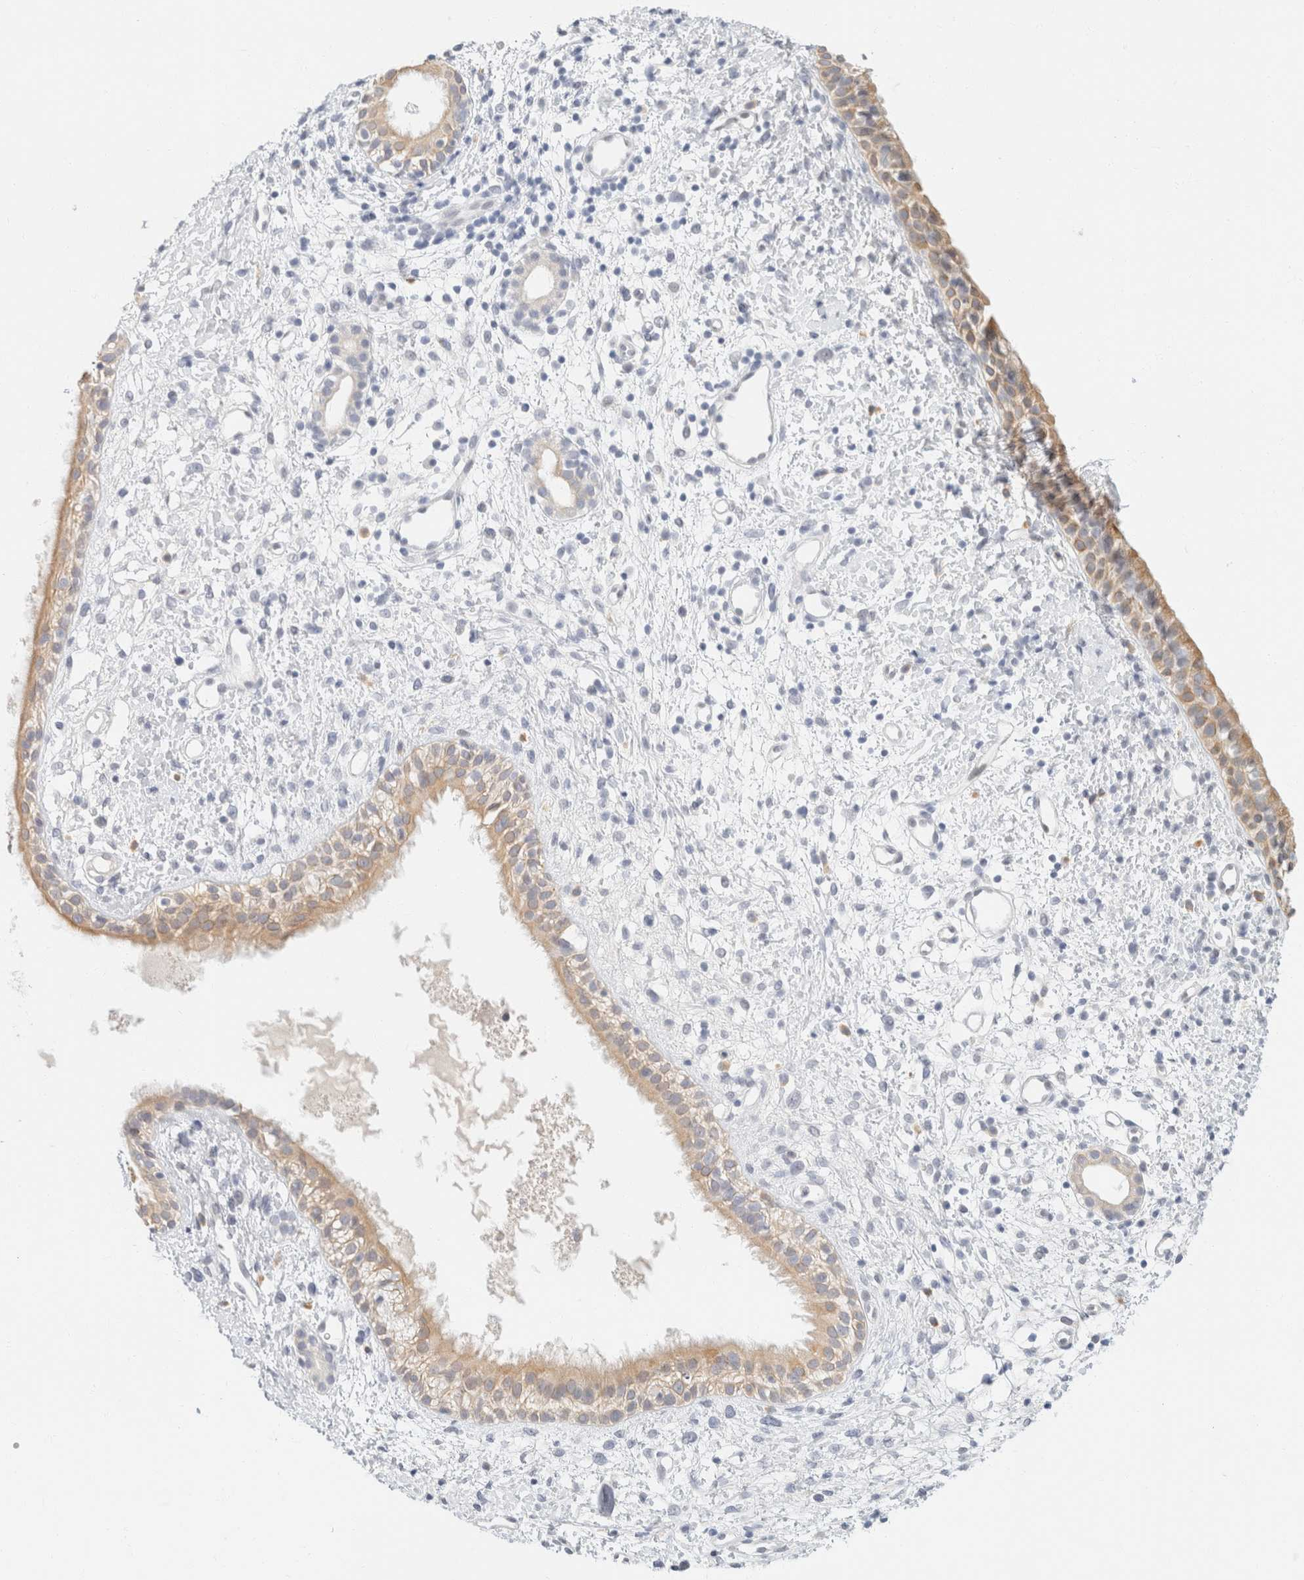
{"staining": {"intensity": "weak", "quantity": ">75%", "location": "cytoplasmic/membranous"}, "tissue": "nasopharynx", "cell_type": "Respiratory epithelial cells", "image_type": "normal", "snomed": [{"axis": "morphology", "description": "Normal tissue, NOS"}, {"axis": "topography", "description": "Nasopharynx"}], "caption": "Nasopharynx stained for a protein shows weak cytoplasmic/membranous positivity in respiratory epithelial cells. (Stains: DAB (3,3'-diaminobenzidine) in brown, nuclei in blue, Microscopy: brightfield microscopy at high magnification).", "gene": "KRT20", "patient": {"sex": "male", "age": 22}}